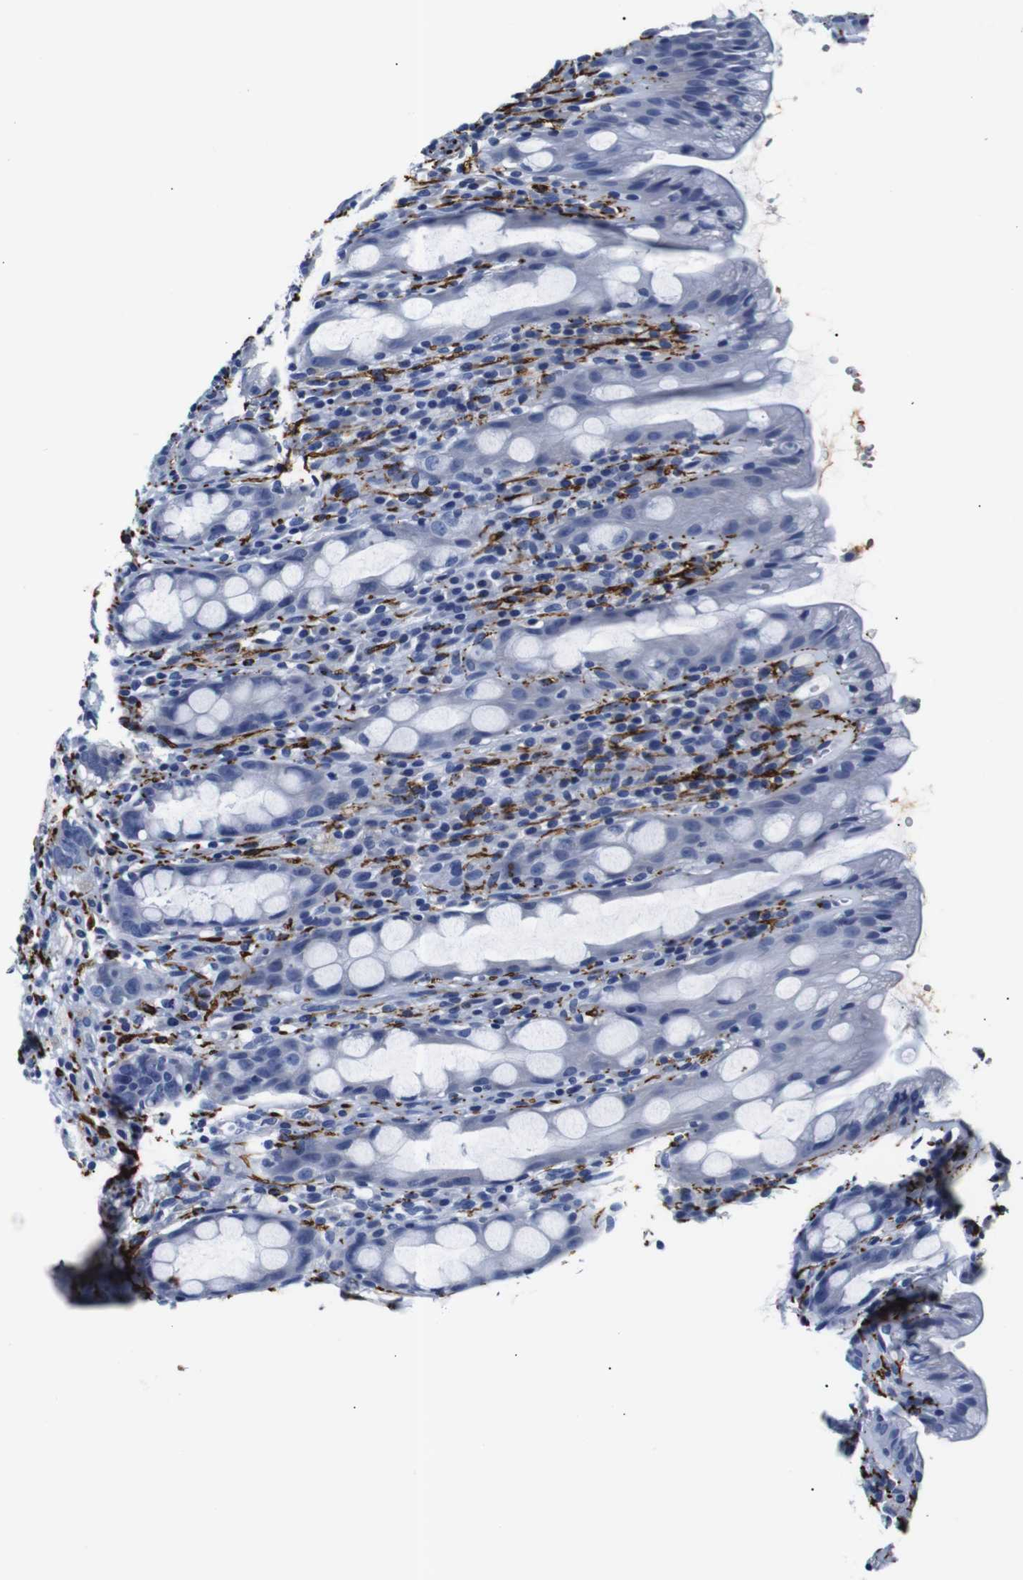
{"staining": {"intensity": "negative", "quantity": "none", "location": "none"}, "tissue": "rectum", "cell_type": "Glandular cells", "image_type": "normal", "snomed": [{"axis": "morphology", "description": "Normal tissue, NOS"}, {"axis": "topography", "description": "Rectum"}], "caption": "Glandular cells show no significant expression in normal rectum. (DAB immunohistochemistry with hematoxylin counter stain).", "gene": "GAP43", "patient": {"sex": "male", "age": 44}}